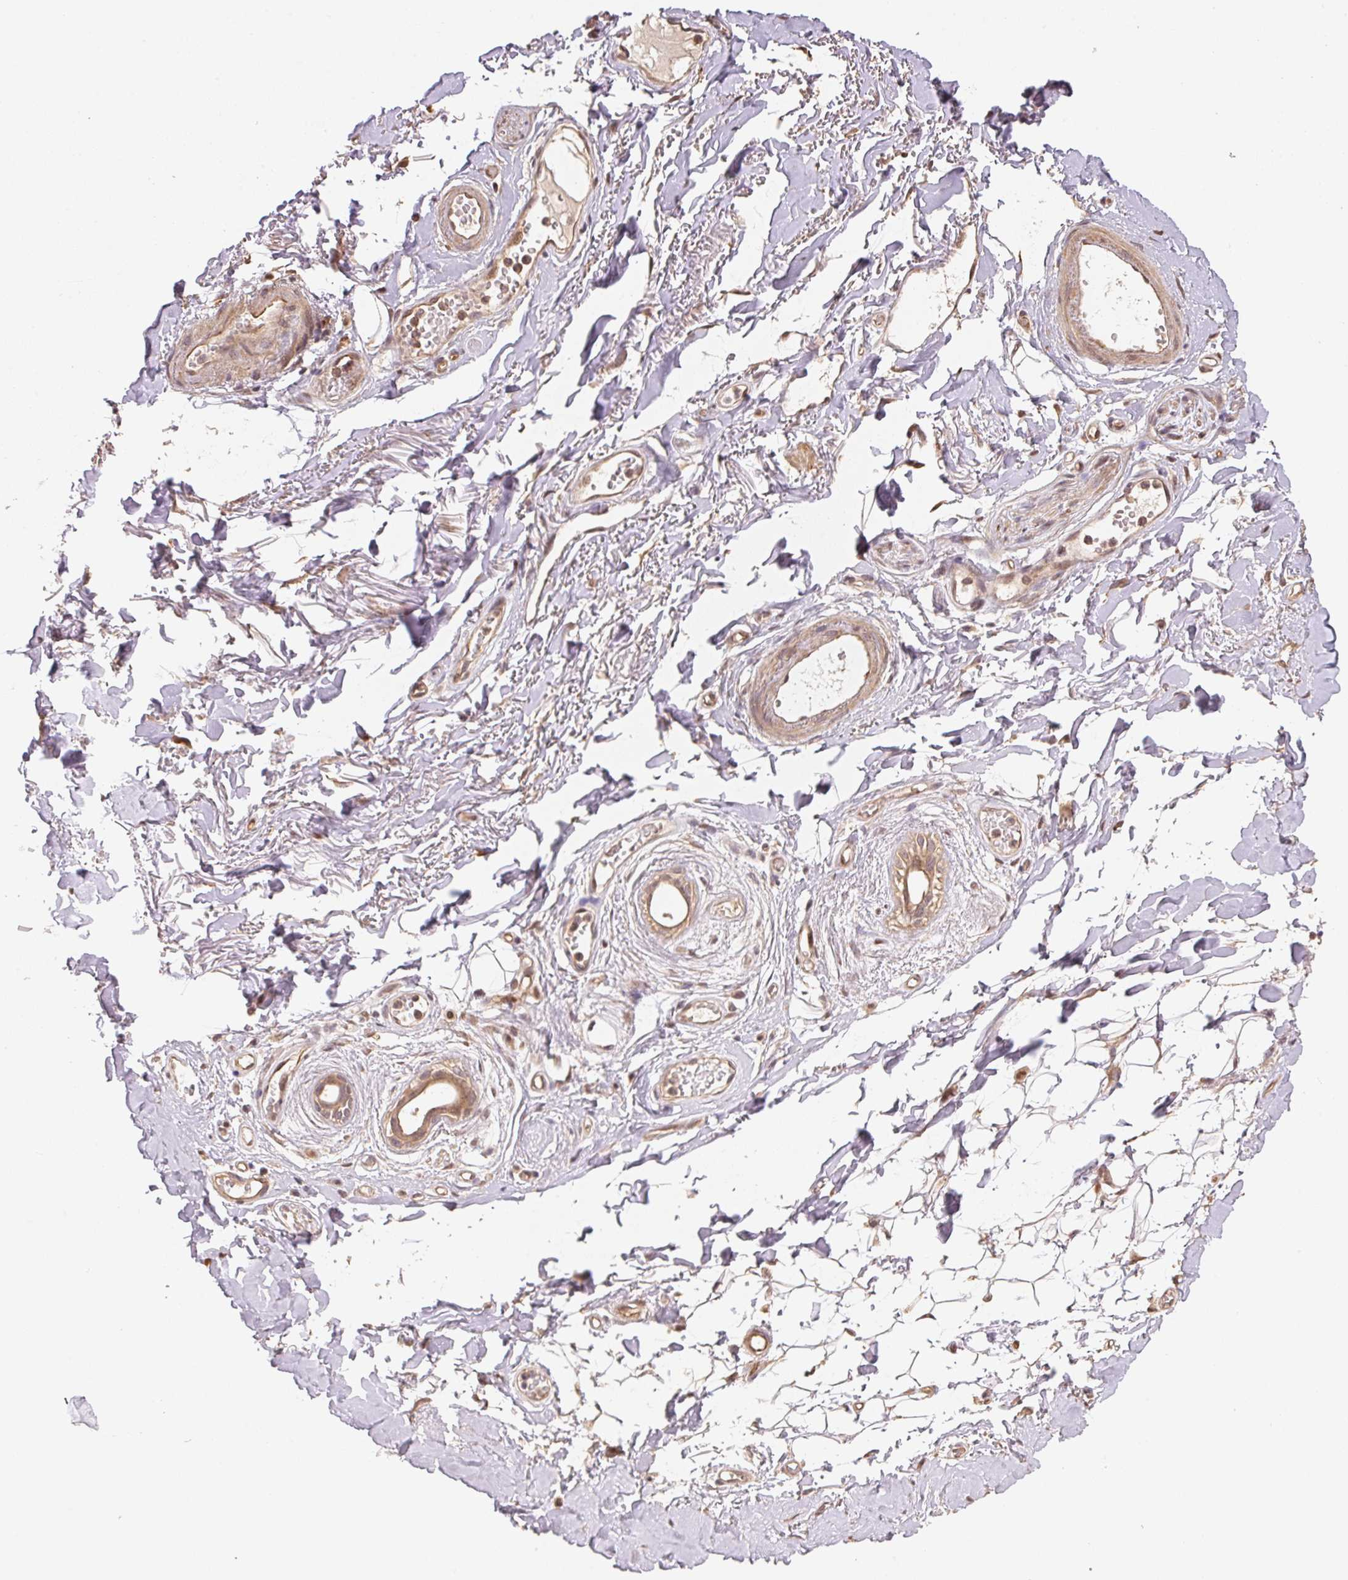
{"staining": {"intensity": "moderate", "quantity": ">75%", "location": "cytoplasmic/membranous"}, "tissue": "adipose tissue", "cell_type": "Adipocytes", "image_type": "normal", "snomed": [{"axis": "morphology", "description": "Normal tissue, NOS"}, {"axis": "topography", "description": "Anal"}, {"axis": "topography", "description": "Peripheral nerve tissue"}], "caption": "Protein expression analysis of unremarkable human adipose tissue reveals moderate cytoplasmic/membranous staining in about >75% of adipocytes.", "gene": "TMEM222", "patient": {"sex": "male", "age": 78}}